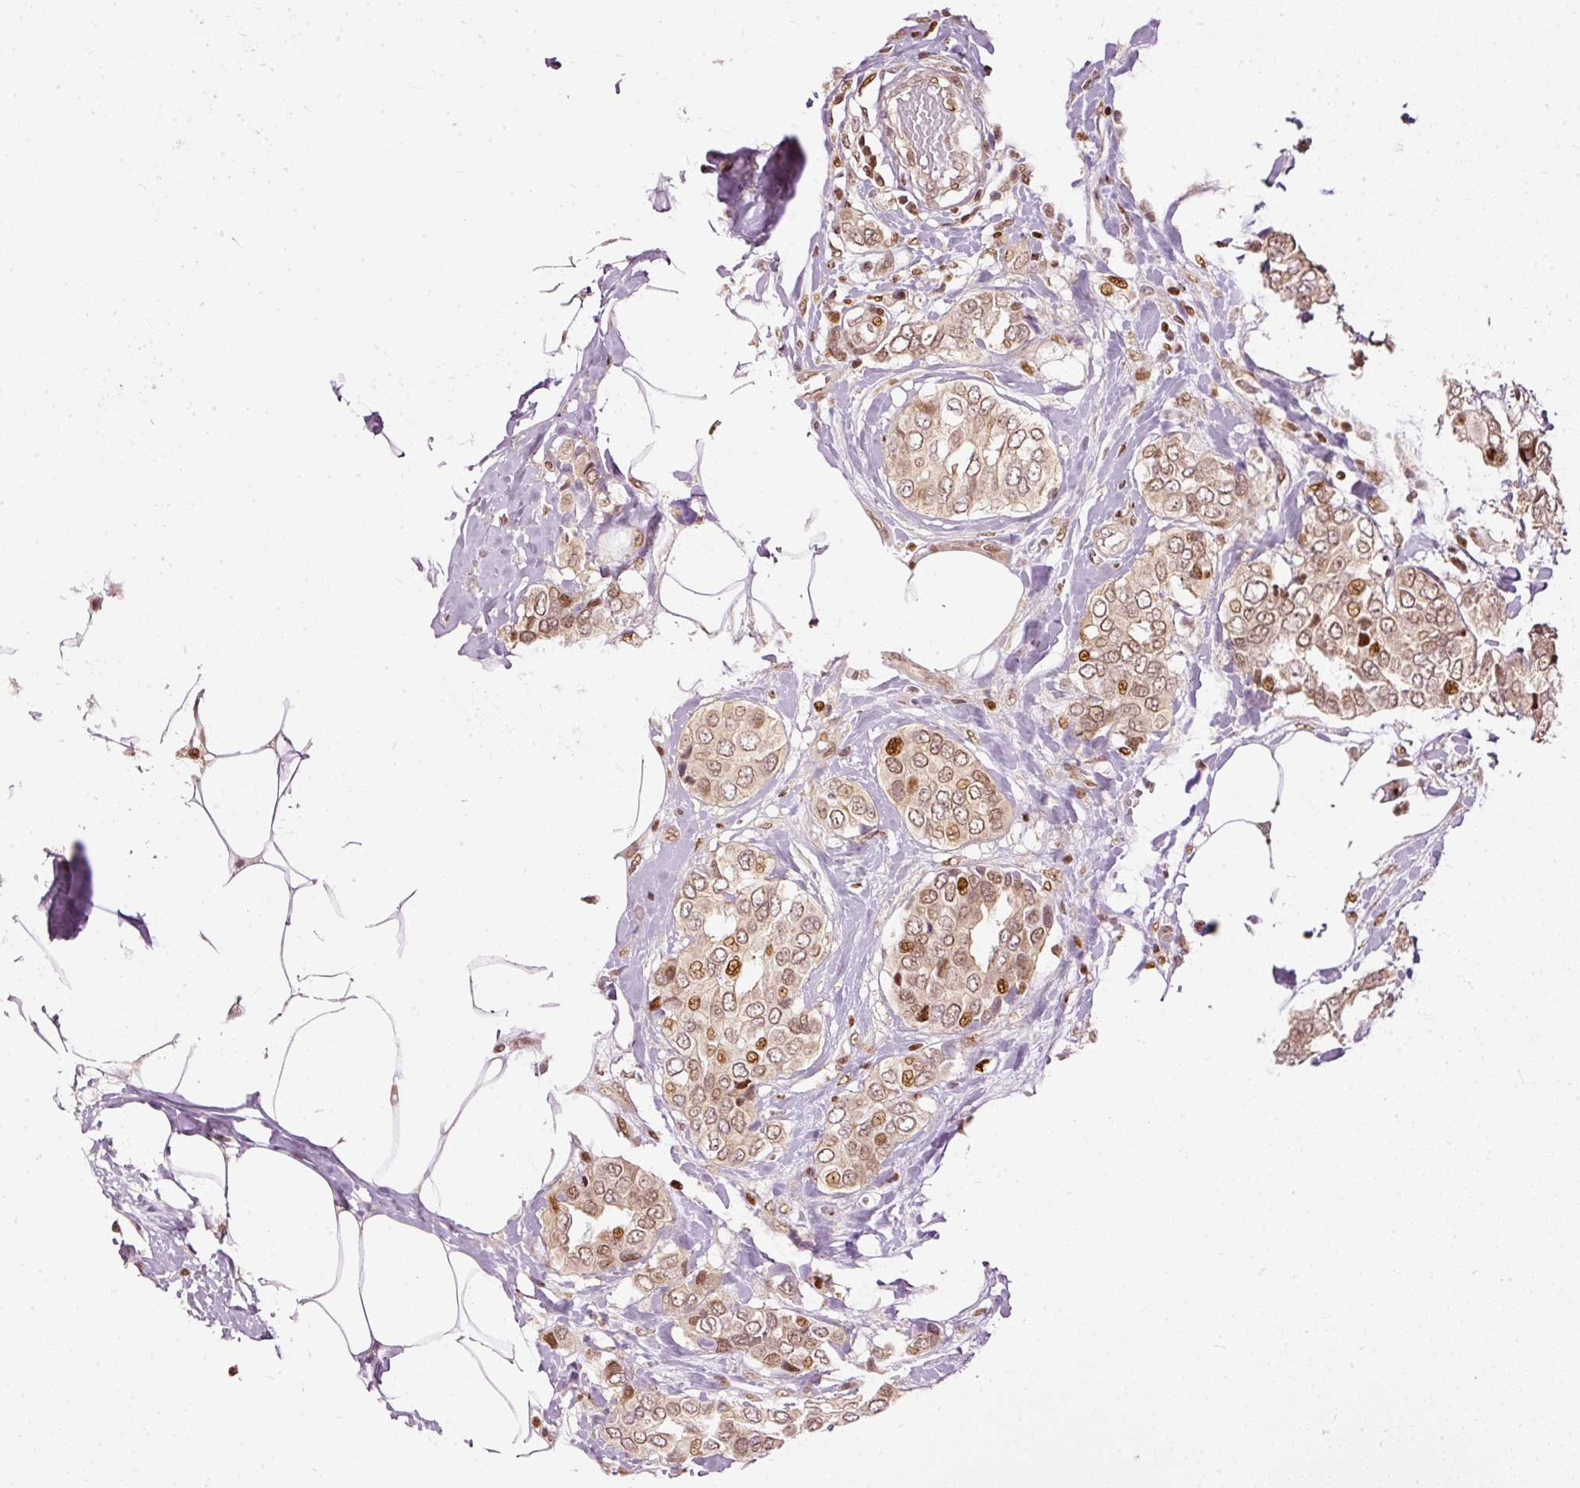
{"staining": {"intensity": "moderate", "quantity": ">75%", "location": "cytoplasmic/membranous,nuclear"}, "tissue": "breast cancer", "cell_type": "Tumor cells", "image_type": "cancer", "snomed": [{"axis": "morphology", "description": "Lobular carcinoma"}, {"axis": "topography", "description": "Breast"}], "caption": "Breast cancer (lobular carcinoma) stained with a brown dye displays moderate cytoplasmic/membranous and nuclear positive staining in approximately >75% of tumor cells.", "gene": "ZNF778", "patient": {"sex": "female", "age": 51}}